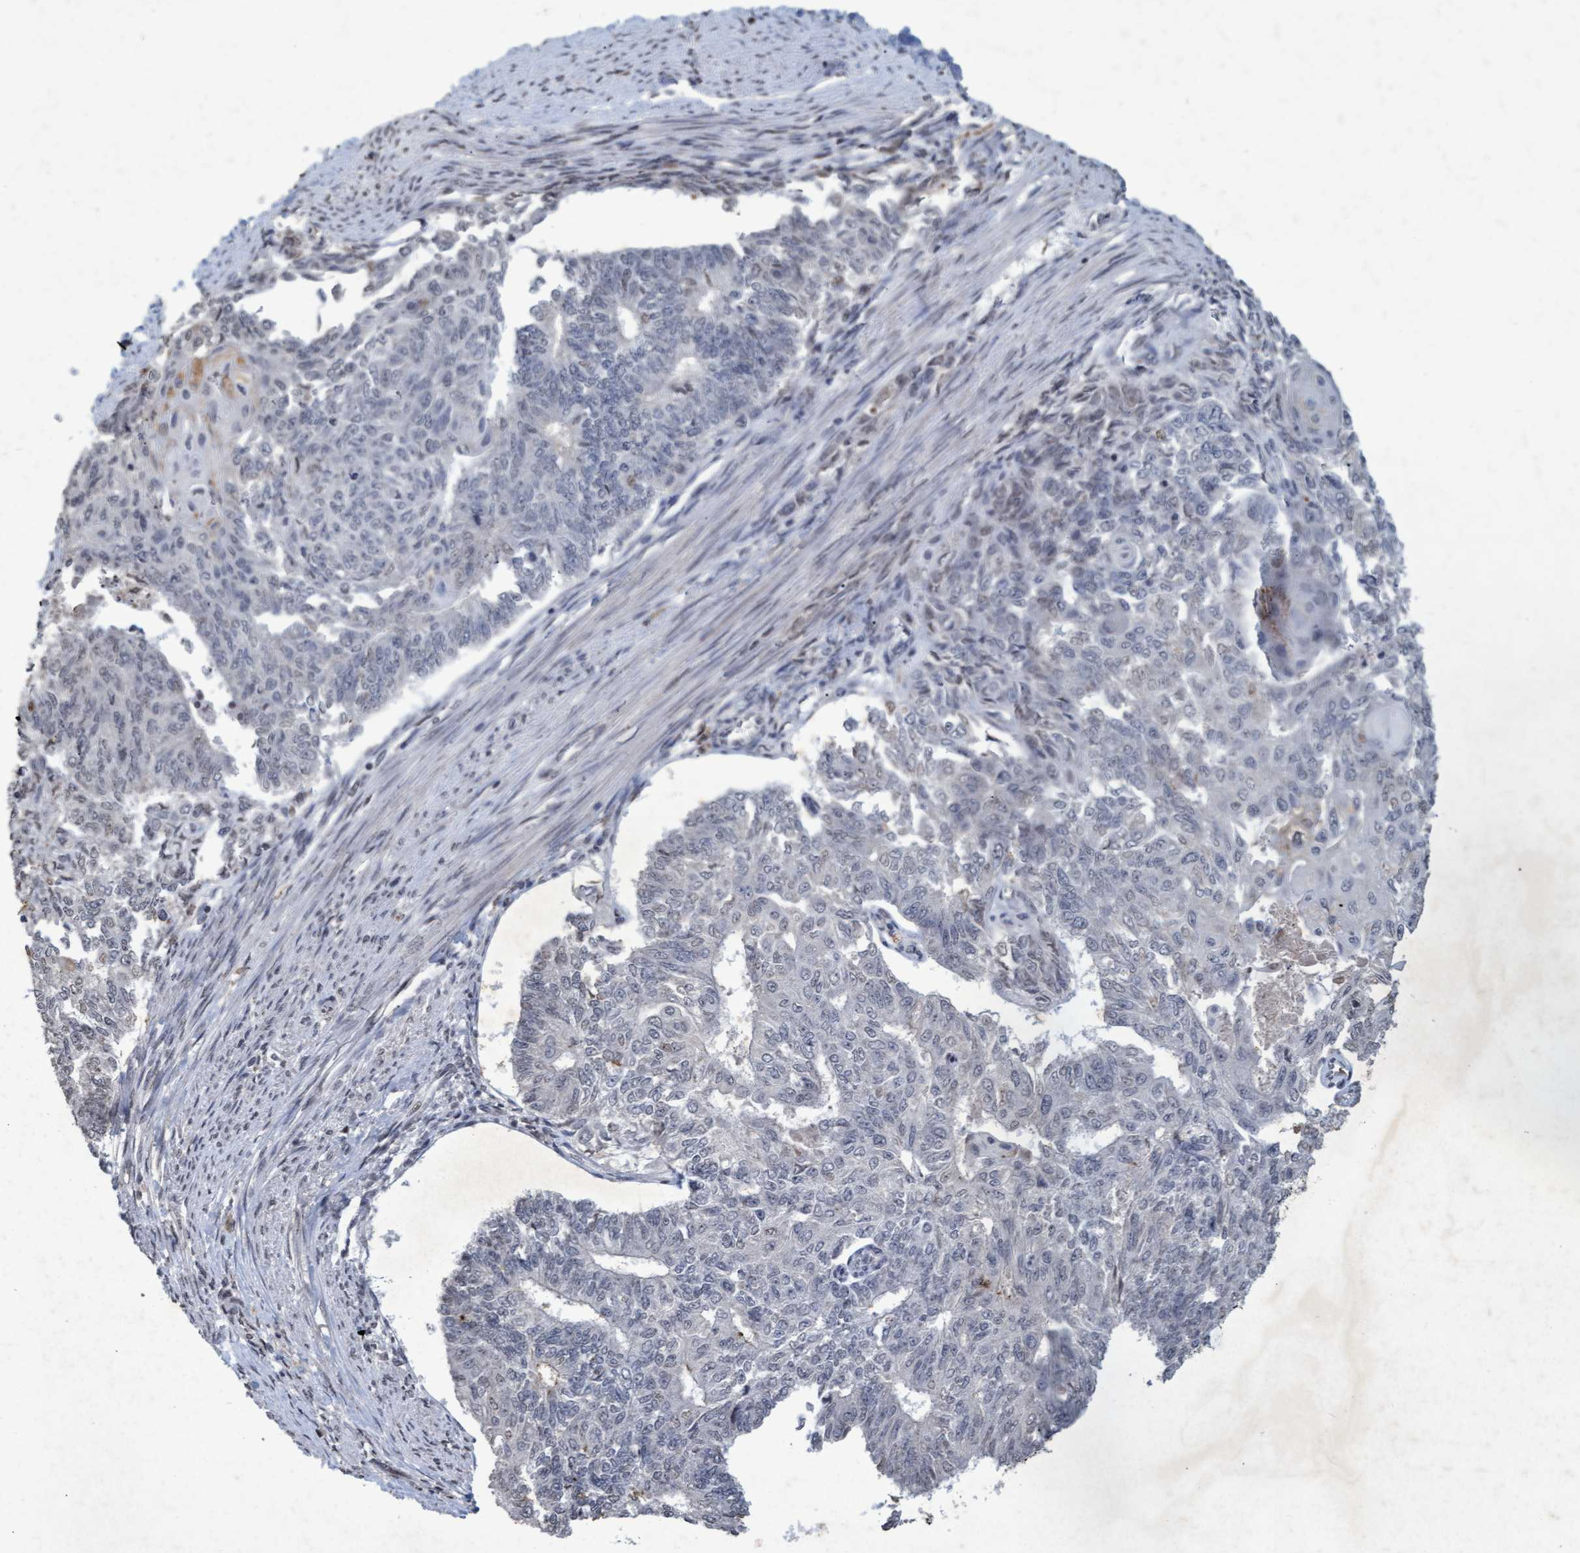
{"staining": {"intensity": "negative", "quantity": "none", "location": "none"}, "tissue": "endometrial cancer", "cell_type": "Tumor cells", "image_type": "cancer", "snomed": [{"axis": "morphology", "description": "Adenocarcinoma, NOS"}, {"axis": "topography", "description": "Endometrium"}], "caption": "High power microscopy image of an immunohistochemistry (IHC) micrograph of adenocarcinoma (endometrial), revealing no significant staining in tumor cells.", "gene": "GALC", "patient": {"sex": "female", "age": 32}}